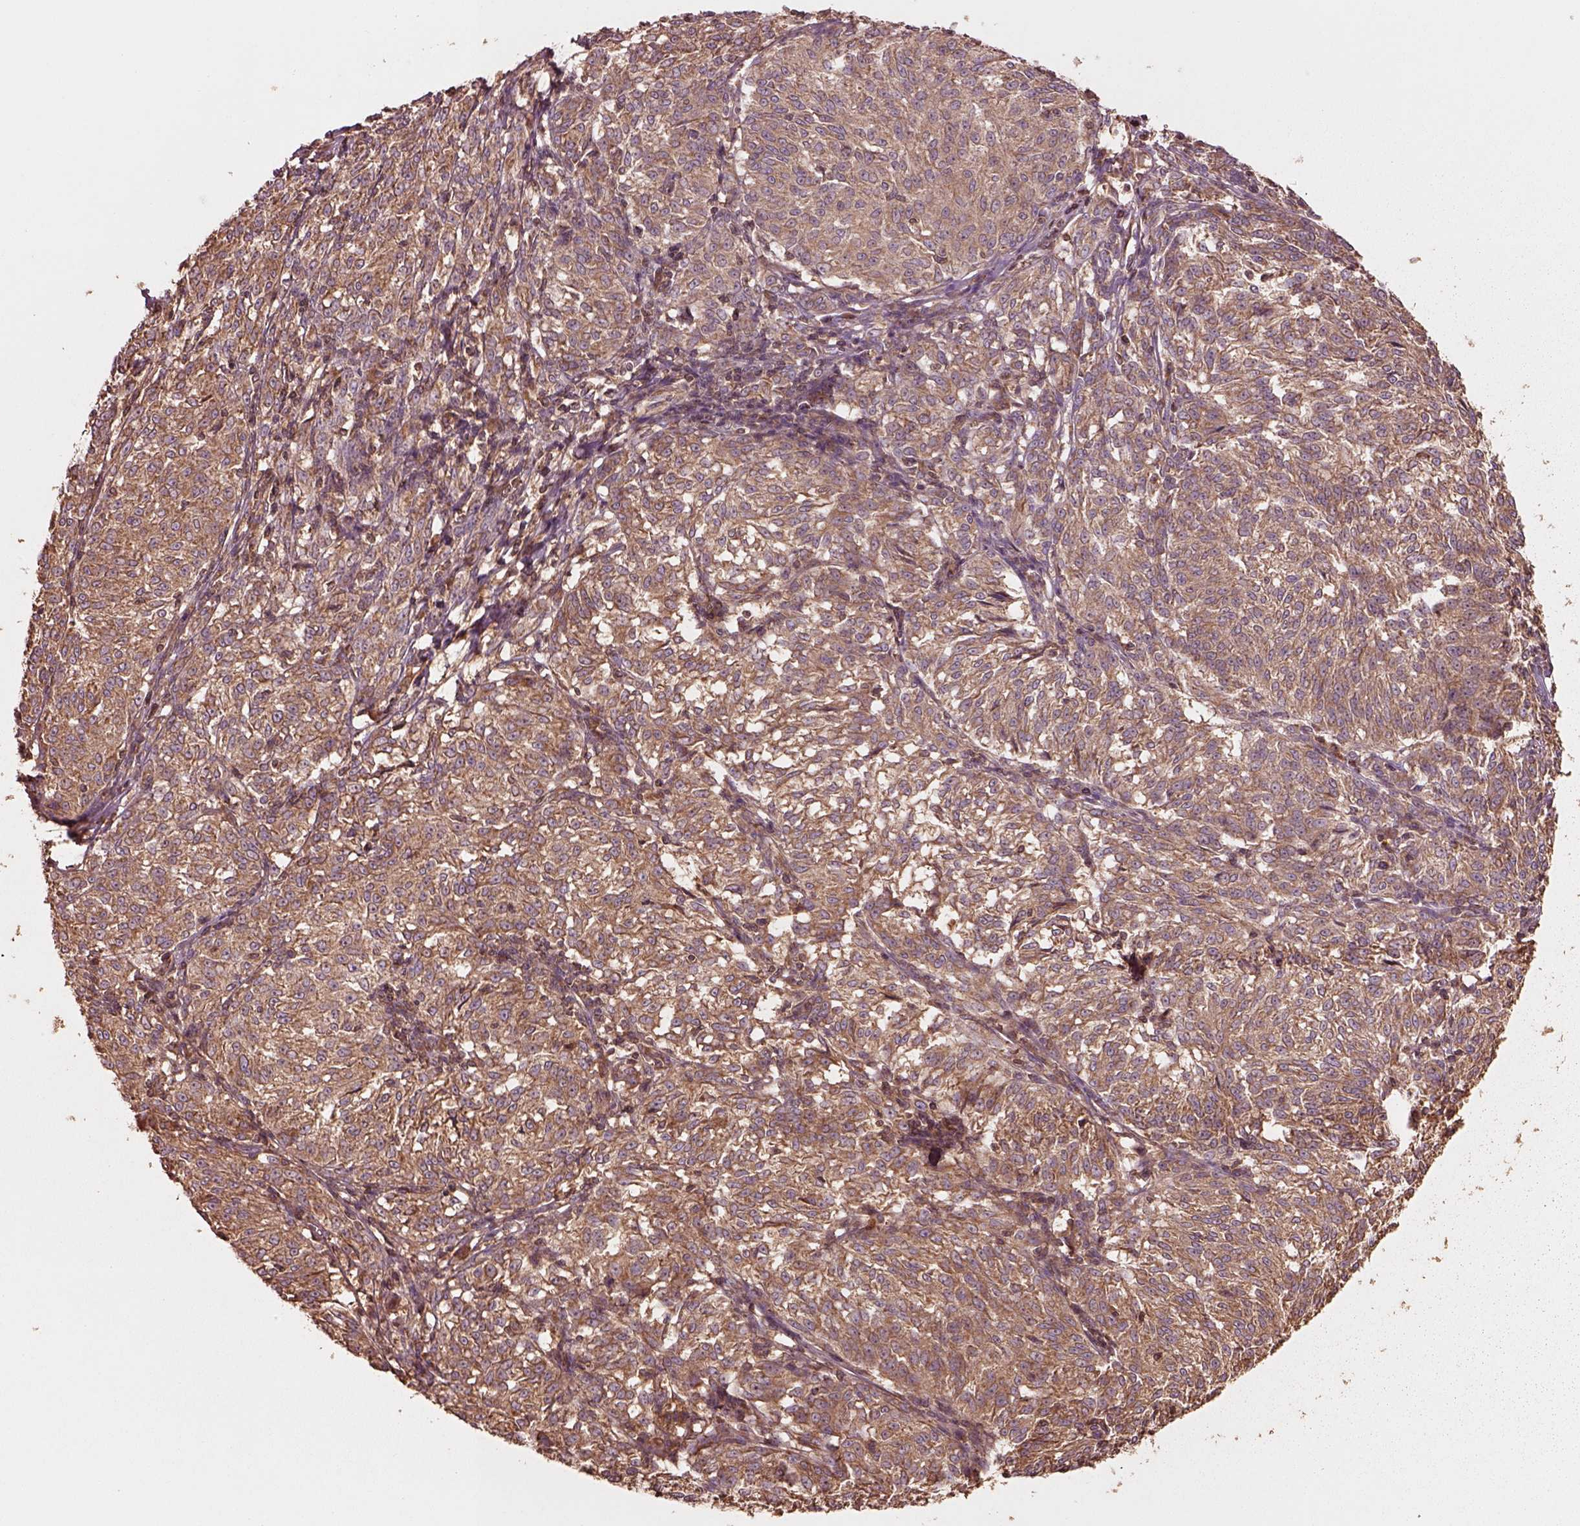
{"staining": {"intensity": "moderate", "quantity": "25%-75%", "location": "cytoplasmic/membranous"}, "tissue": "melanoma", "cell_type": "Tumor cells", "image_type": "cancer", "snomed": [{"axis": "morphology", "description": "Malignant melanoma, NOS"}, {"axis": "topography", "description": "Skin"}], "caption": "Tumor cells demonstrate medium levels of moderate cytoplasmic/membranous positivity in about 25%-75% of cells in malignant melanoma. The staining was performed using DAB (3,3'-diaminobenzidine) to visualize the protein expression in brown, while the nuclei were stained in blue with hematoxylin (Magnification: 20x).", "gene": "TRADD", "patient": {"sex": "female", "age": 72}}